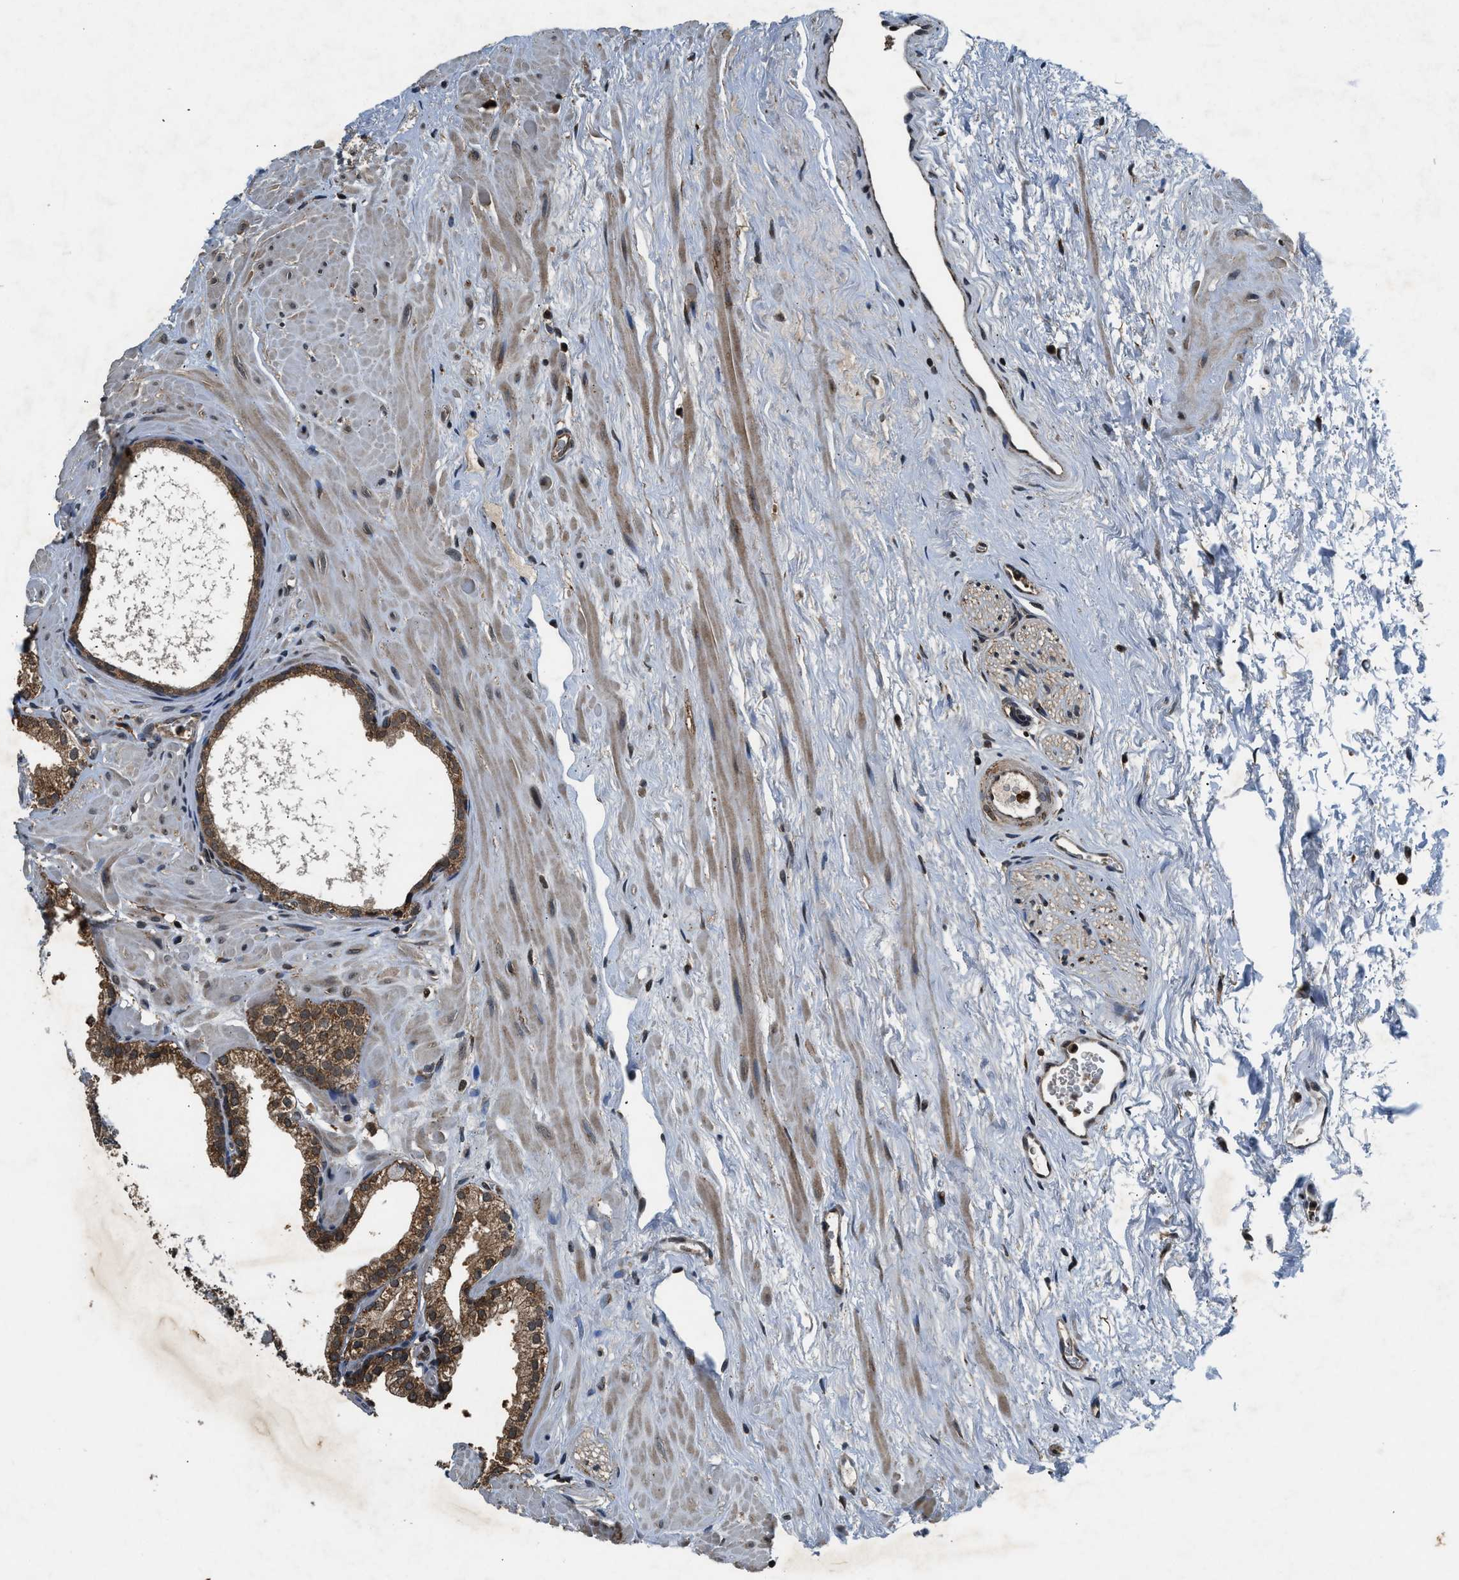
{"staining": {"intensity": "moderate", "quantity": ">75%", "location": "cytoplasmic/membranous"}, "tissue": "prostate", "cell_type": "Glandular cells", "image_type": "normal", "snomed": [{"axis": "morphology", "description": "Normal tissue, NOS"}, {"axis": "morphology", "description": "Urothelial carcinoma, Low grade"}, {"axis": "topography", "description": "Urinary bladder"}, {"axis": "topography", "description": "Prostate"}], "caption": "Glandular cells show moderate cytoplasmic/membranous positivity in about >75% of cells in benign prostate. (IHC, brightfield microscopy, high magnification).", "gene": "RPS6KB1", "patient": {"sex": "male", "age": 60}}